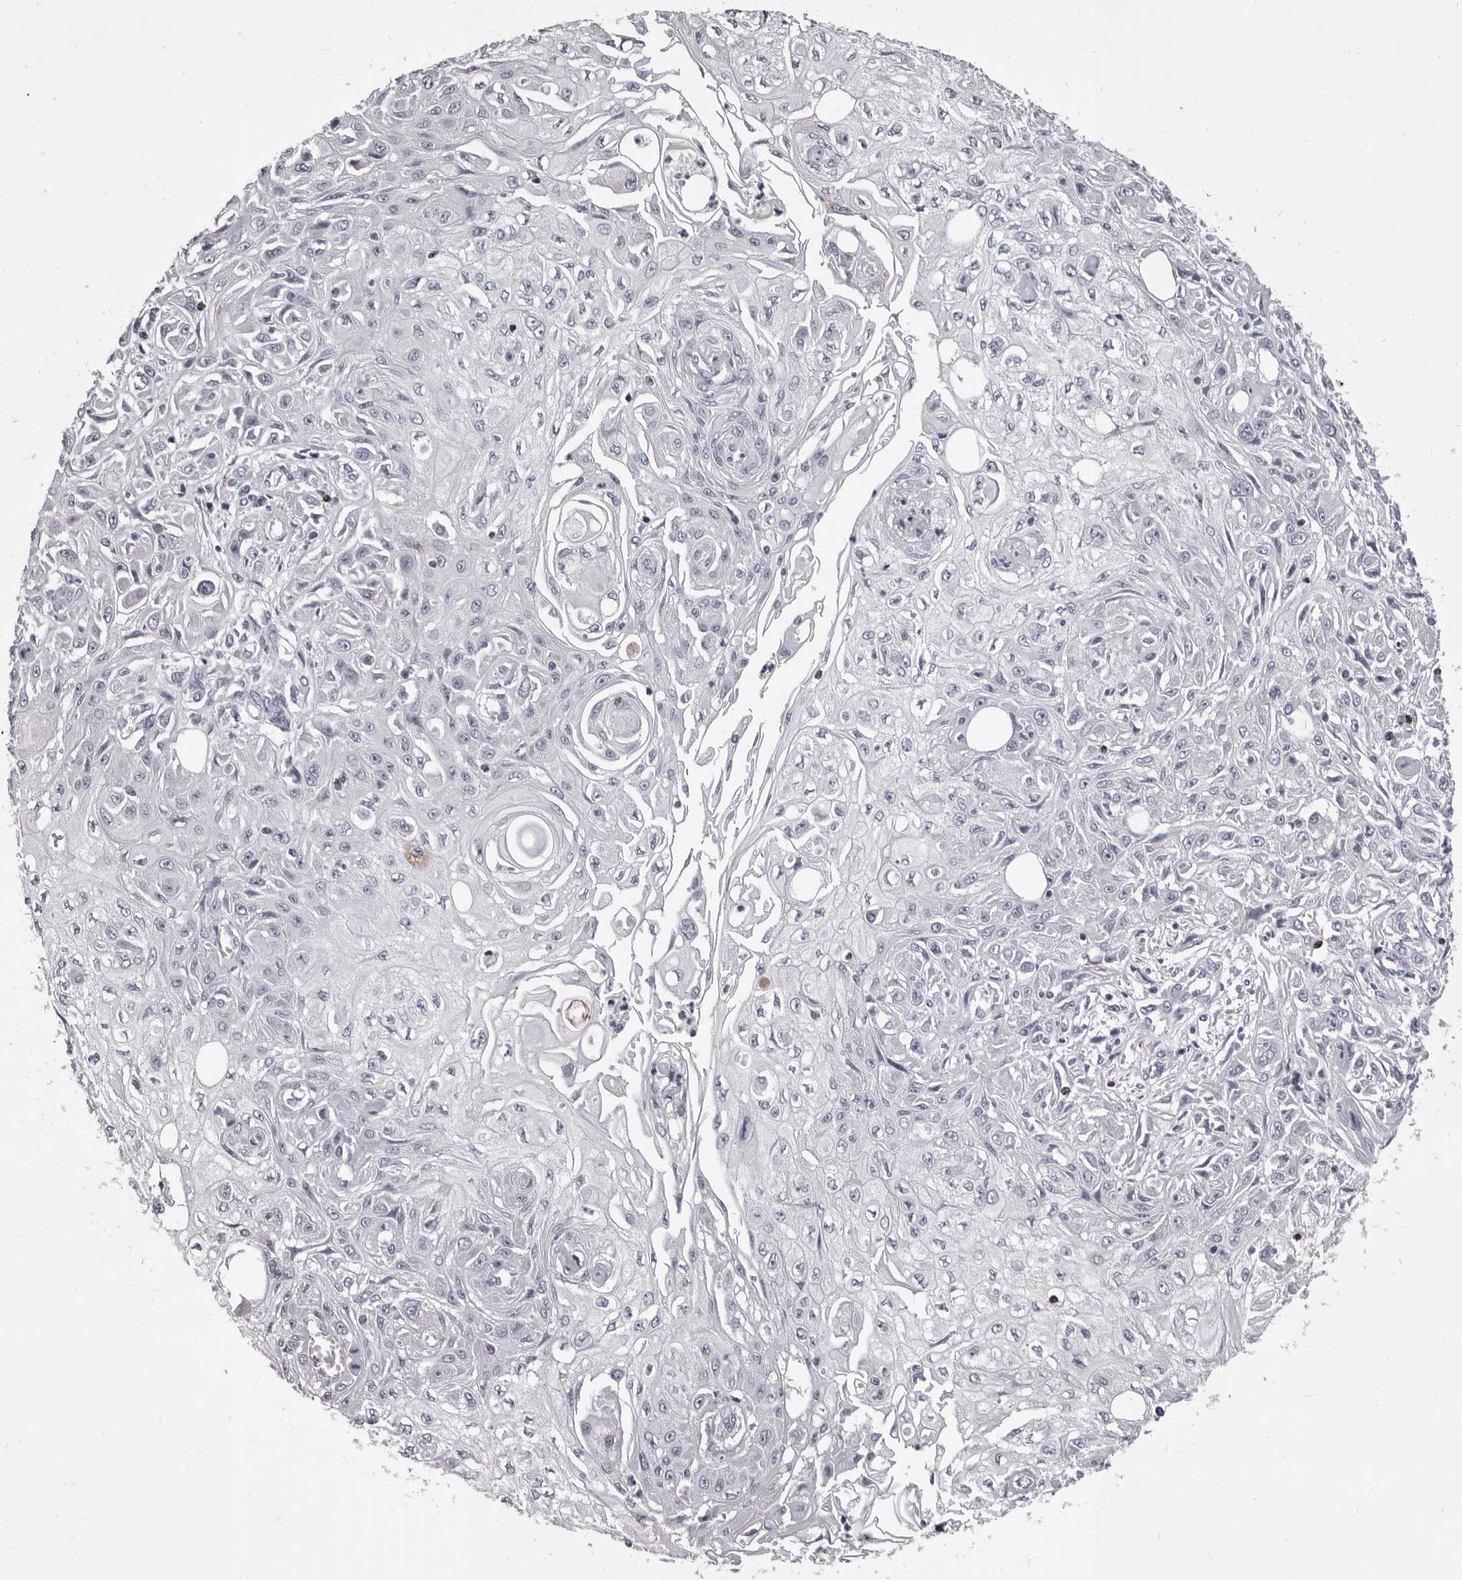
{"staining": {"intensity": "negative", "quantity": "none", "location": "none"}, "tissue": "skin cancer", "cell_type": "Tumor cells", "image_type": "cancer", "snomed": [{"axis": "morphology", "description": "Squamous cell carcinoma, NOS"}, {"axis": "morphology", "description": "Squamous cell carcinoma, metastatic, NOS"}, {"axis": "topography", "description": "Skin"}, {"axis": "topography", "description": "Lymph node"}], "caption": "This image is of squamous cell carcinoma (skin) stained with immunohistochemistry (IHC) to label a protein in brown with the nuclei are counter-stained blue. There is no positivity in tumor cells.", "gene": "GZMH", "patient": {"sex": "male", "age": 75}}